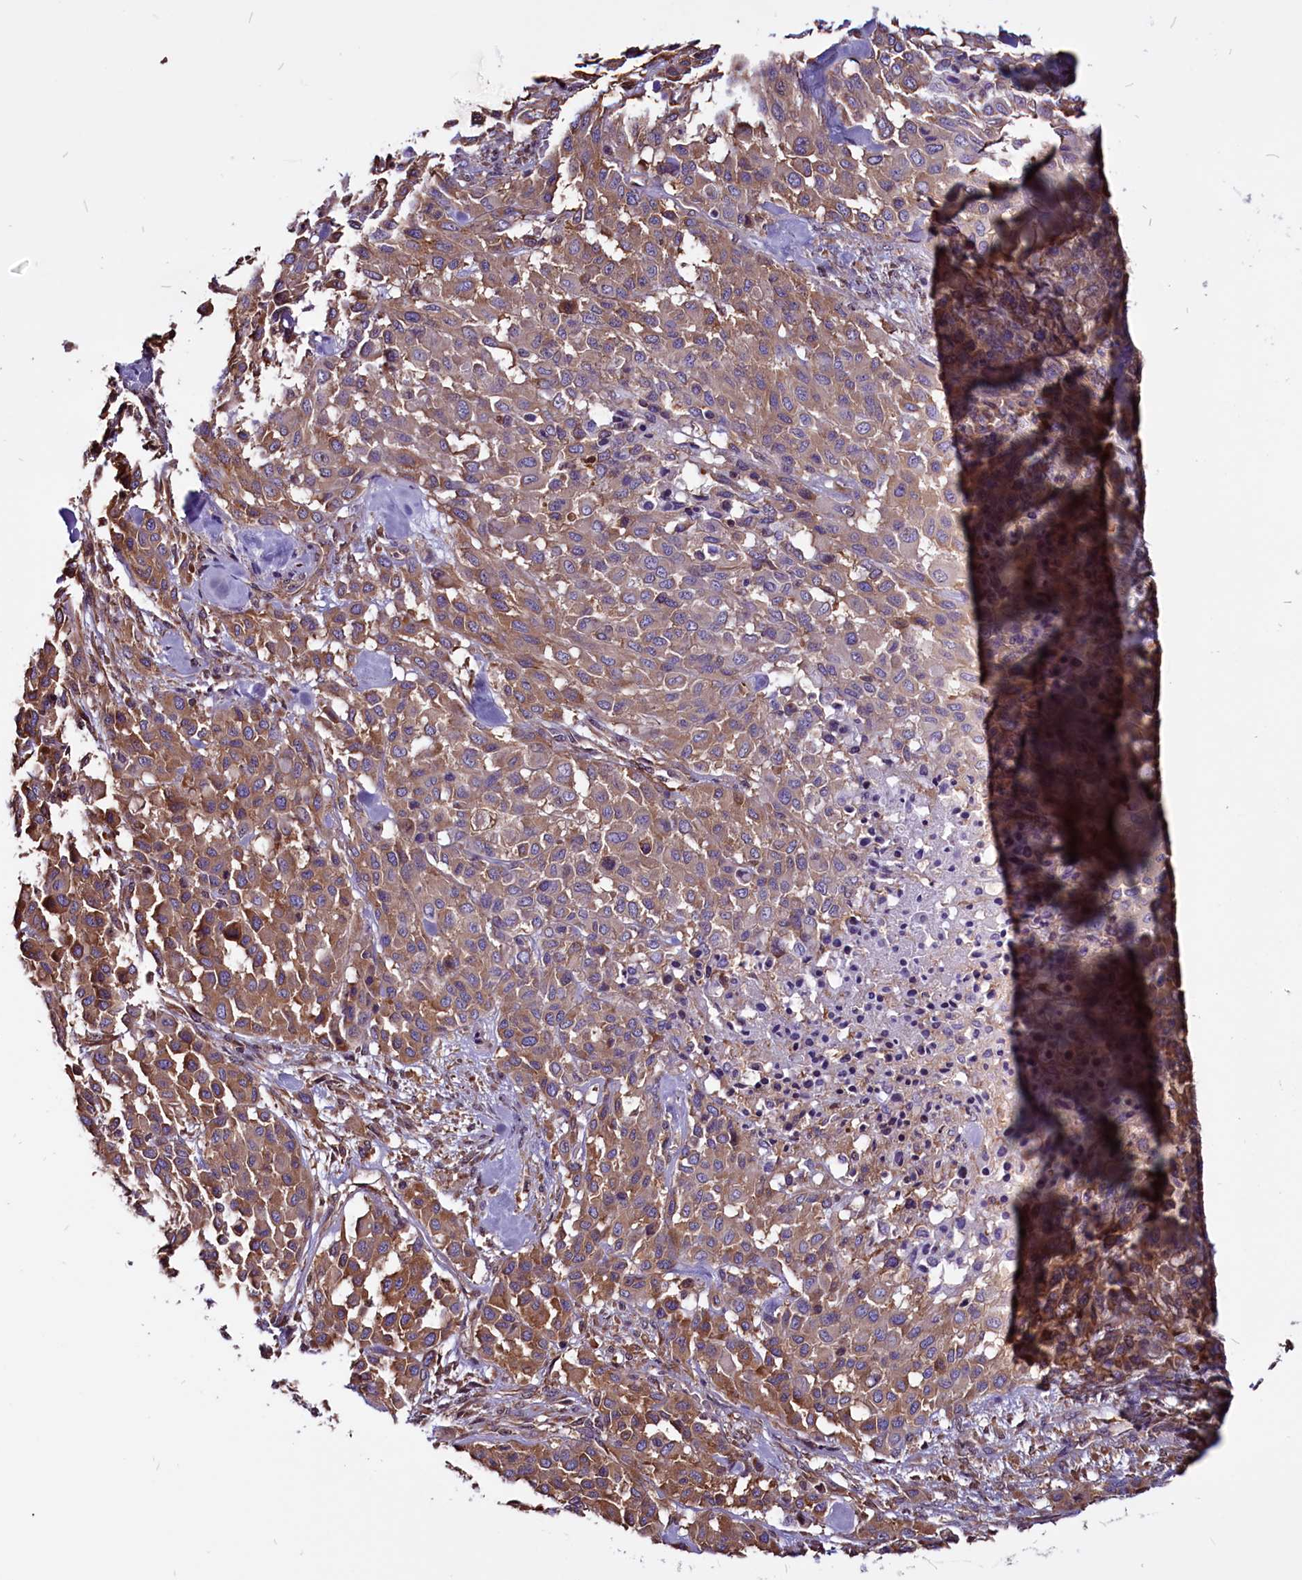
{"staining": {"intensity": "moderate", "quantity": ">75%", "location": "cytoplasmic/membranous"}, "tissue": "melanoma", "cell_type": "Tumor cells", "image_type": "cancer", "snomed": [{"axis": "morphology", "description": "Malignant melanoma, Metastatic site"}, {"axis": "topography", "description": "Skin"}], "caption": "A brown stain shows moderate cytoplasmic/membranous staining of a protein in melanoma tumor cells.", "gene": "EIF3G", "patient": {"sex": "female", "age": 81}}